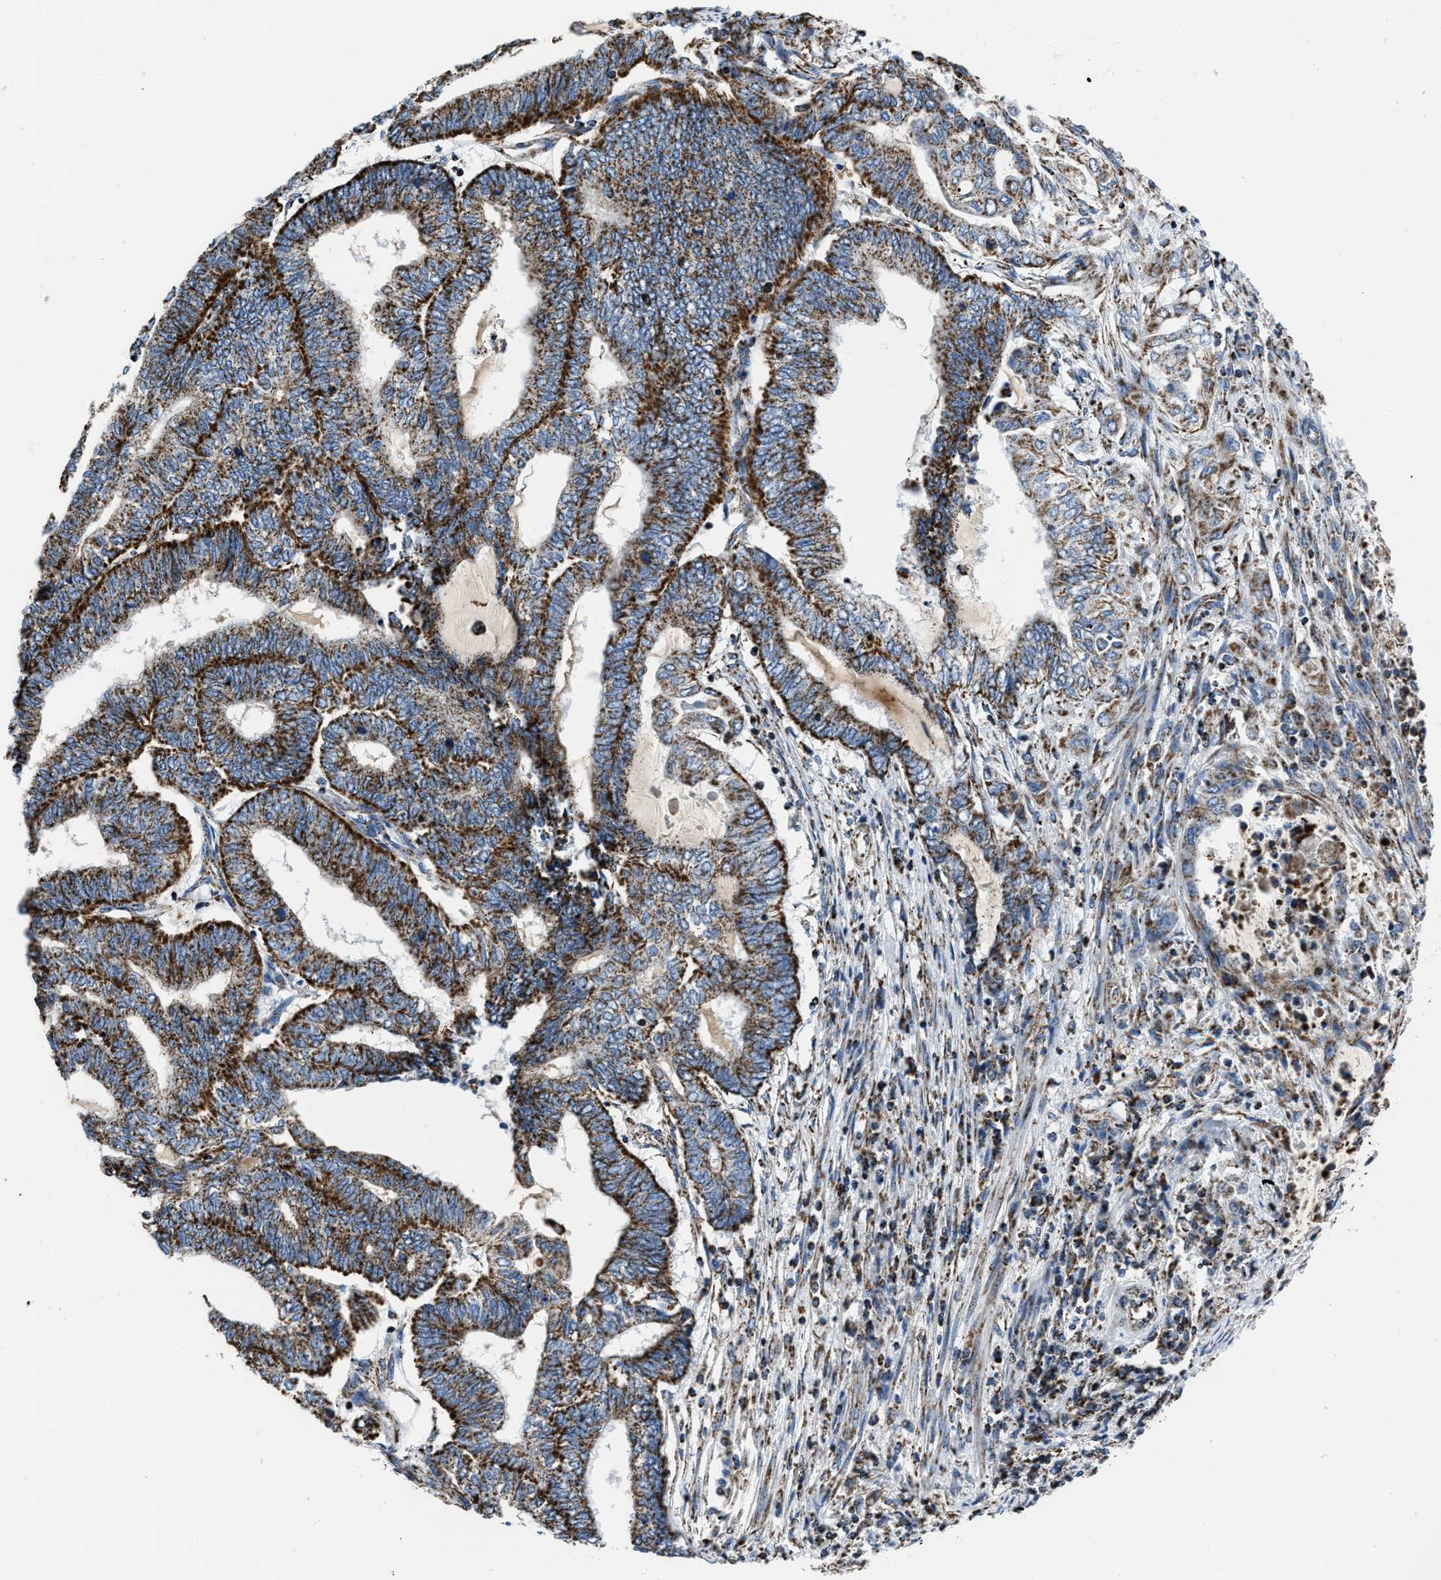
{"staining": {"intensity": "strong", "quantity": ">75%", "location": "cytoplasmic/membranous"}, "tissue": "endometrial cancer", "cell_type": "Tumor cells", "image_type": "cancer", "snomed": [{"axis": "morphology", "description": "Adenocarcinoma, NOS"}, {"axis": "topography", "description": "Uterus"}, {"axis": "topography", "description": "Endometrium"}], "caption": "Adenocarcinoma (endometrial) tissue exhibits strong cytoplasmic/membranous positivity in about >75% of tumor cells (brown staining indicates protein expression, while blue staining denotes nuclei).", "gene": "NSD3", "patient": {"sex": "female", "age": 70}}